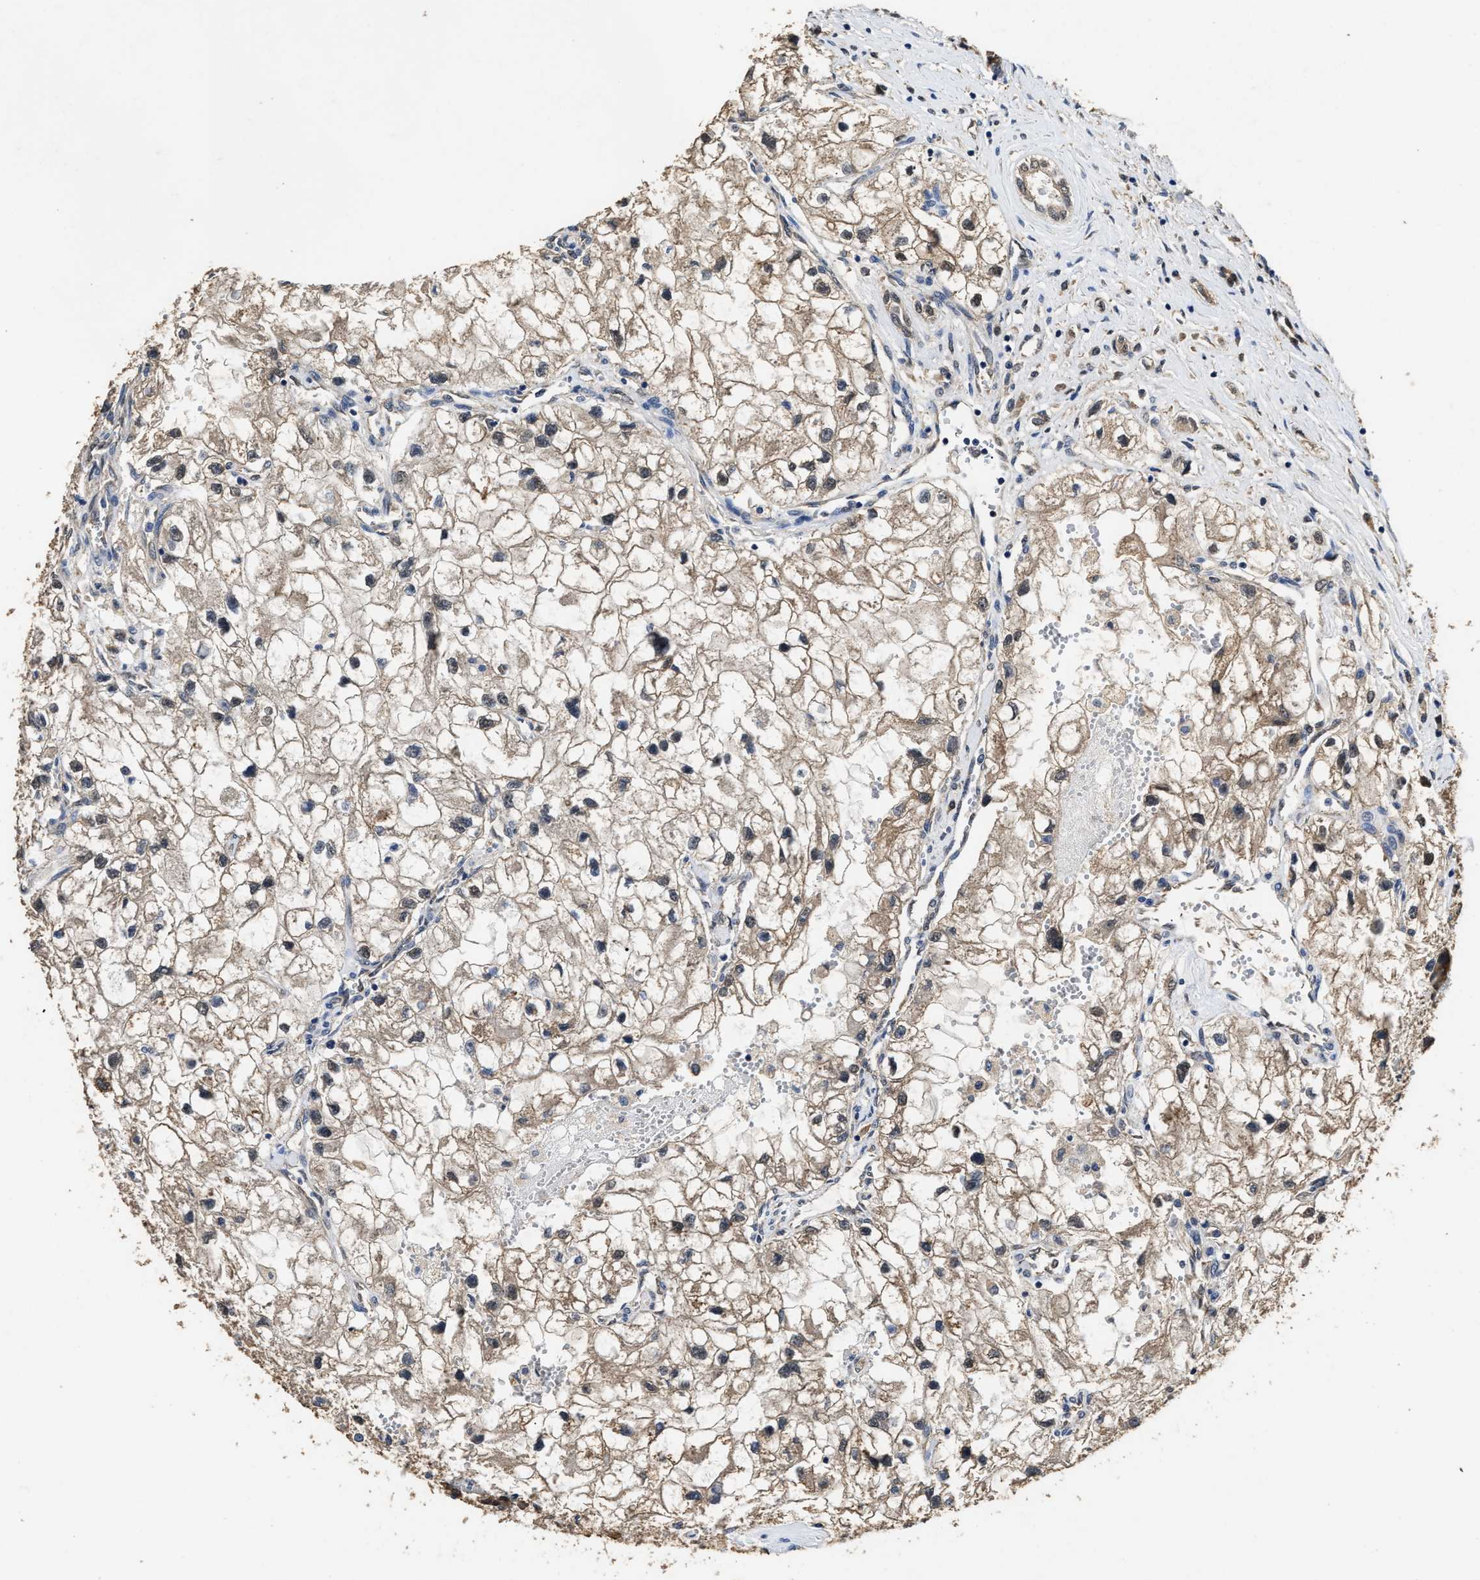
{"staining": {"intensity": "weak", "quantity": ">75%", "location": "cytoplasmic/membranous"}, "tissue": "renal cancer", "cell_type": "Tumor cells", "image_type": "cancer", "snomed": [{"axis": "morphology", "description": "Adenocarcinoma, NOS"}, {"axis": "topography", "description": "Kidney"}], "caption": "Adenocarcinoma (renal) tissue shows weak cytoplasmic/membranous positivity in approximately >75% of tumor cells, visualized by immunohistochemistry. (brown staining indicates protein expression, while blue staining denotes nuclei).", "gene": "YWHAE", "patient": {"sex": "female", "age": 70}}